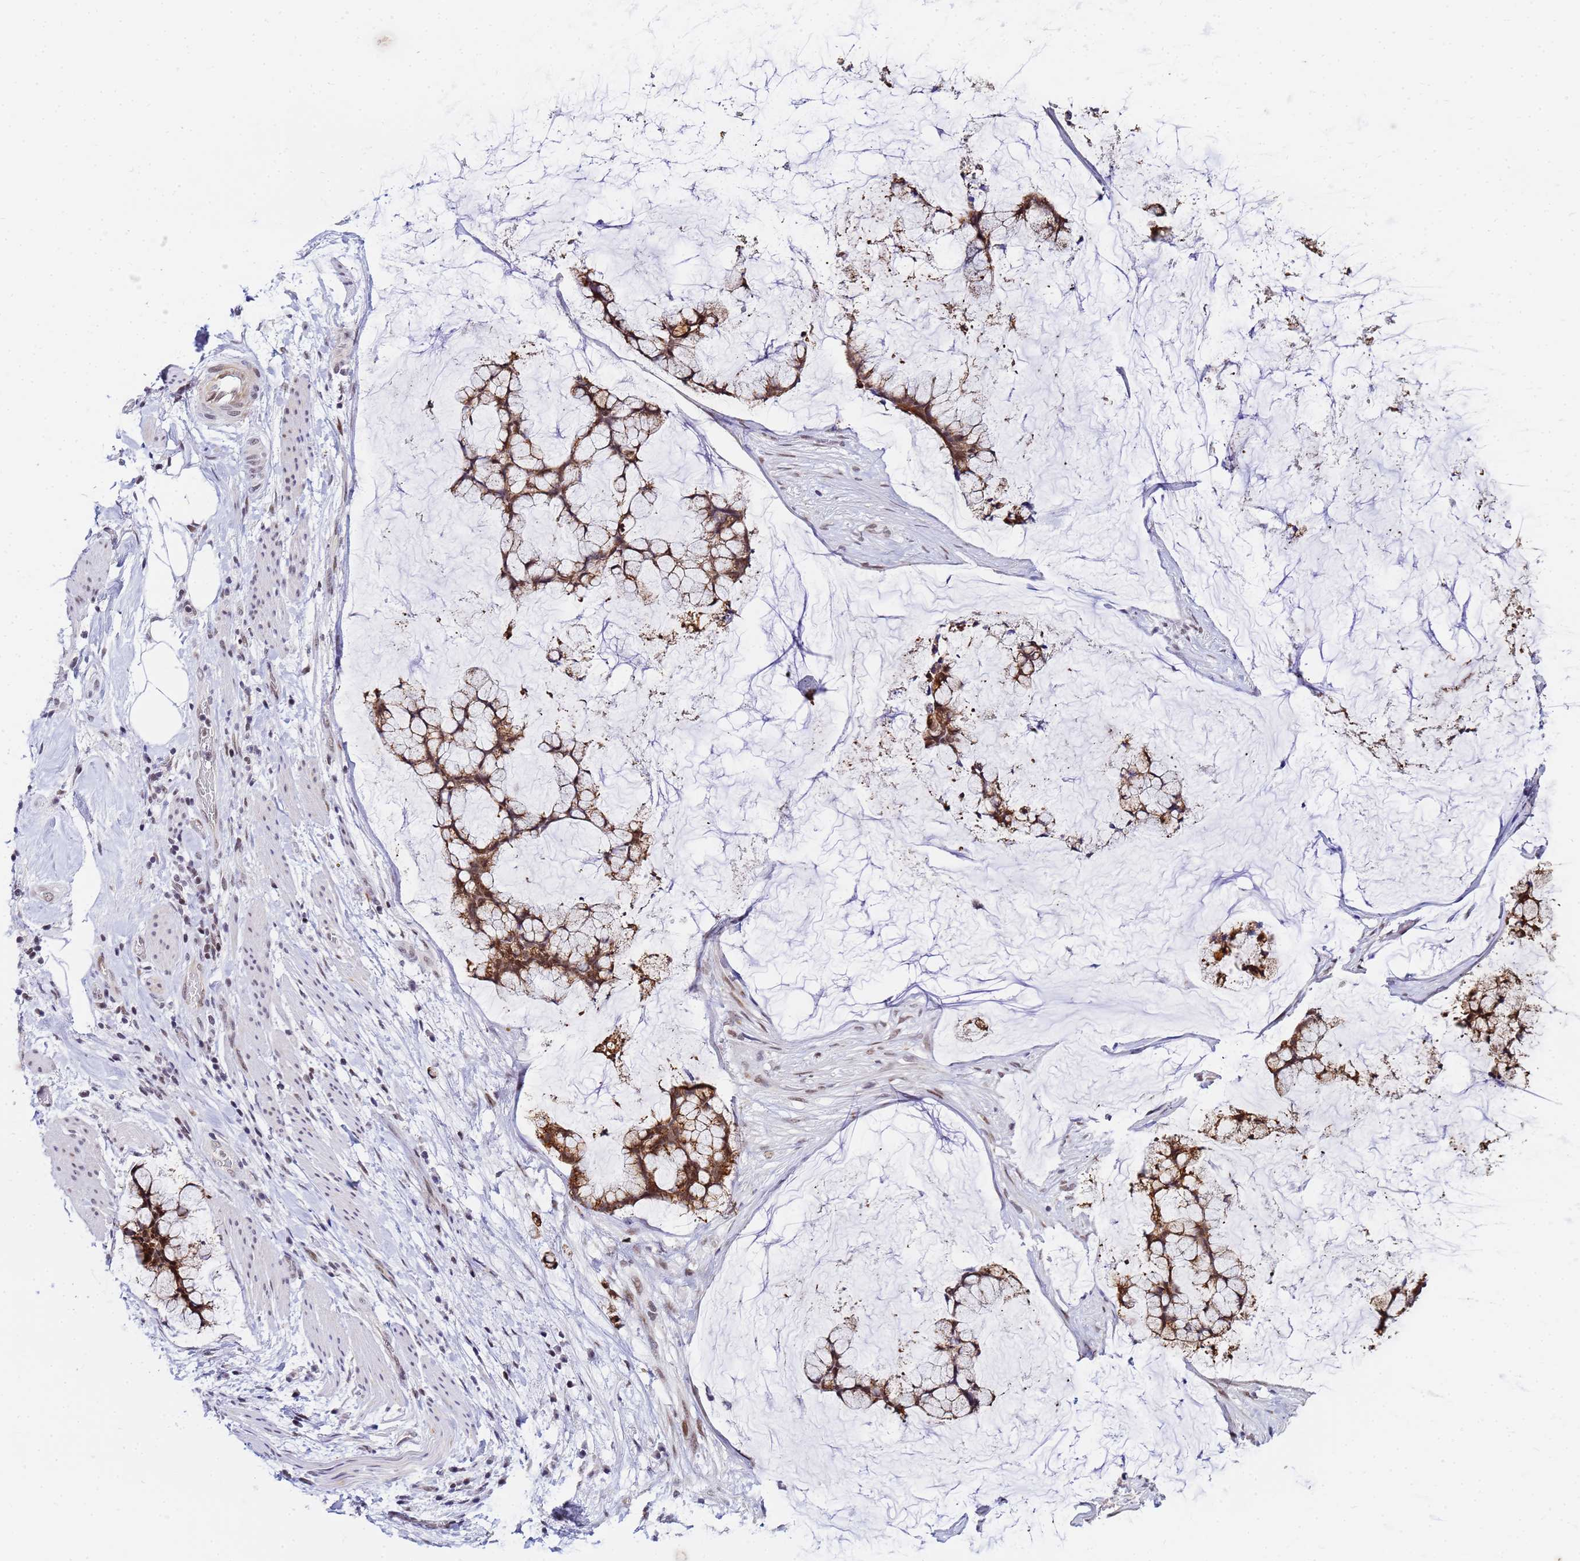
{"staining": {"intensity": "moderate", "quantity": ">75%", "location": "cytoplasmic/membranous"}, "tissue": "ovarian cancer", "cell_type": "Tumor cells", "image_type": "cancer", "snomed": [{"axis": "morphology", "description": "Cystadenocarcinoma, mucinous, NOS"}, {"axis": "topography", "description": "Ovary"}], "caption": "Tumor cells exhibit moderate cytoplasmic/membranous staining in about >75% of cells in ovarian cancer (mucinous cystadenocarcinoma).", "gene": "CKMT1A", "patient": {"sex": "female", "age": 42}}